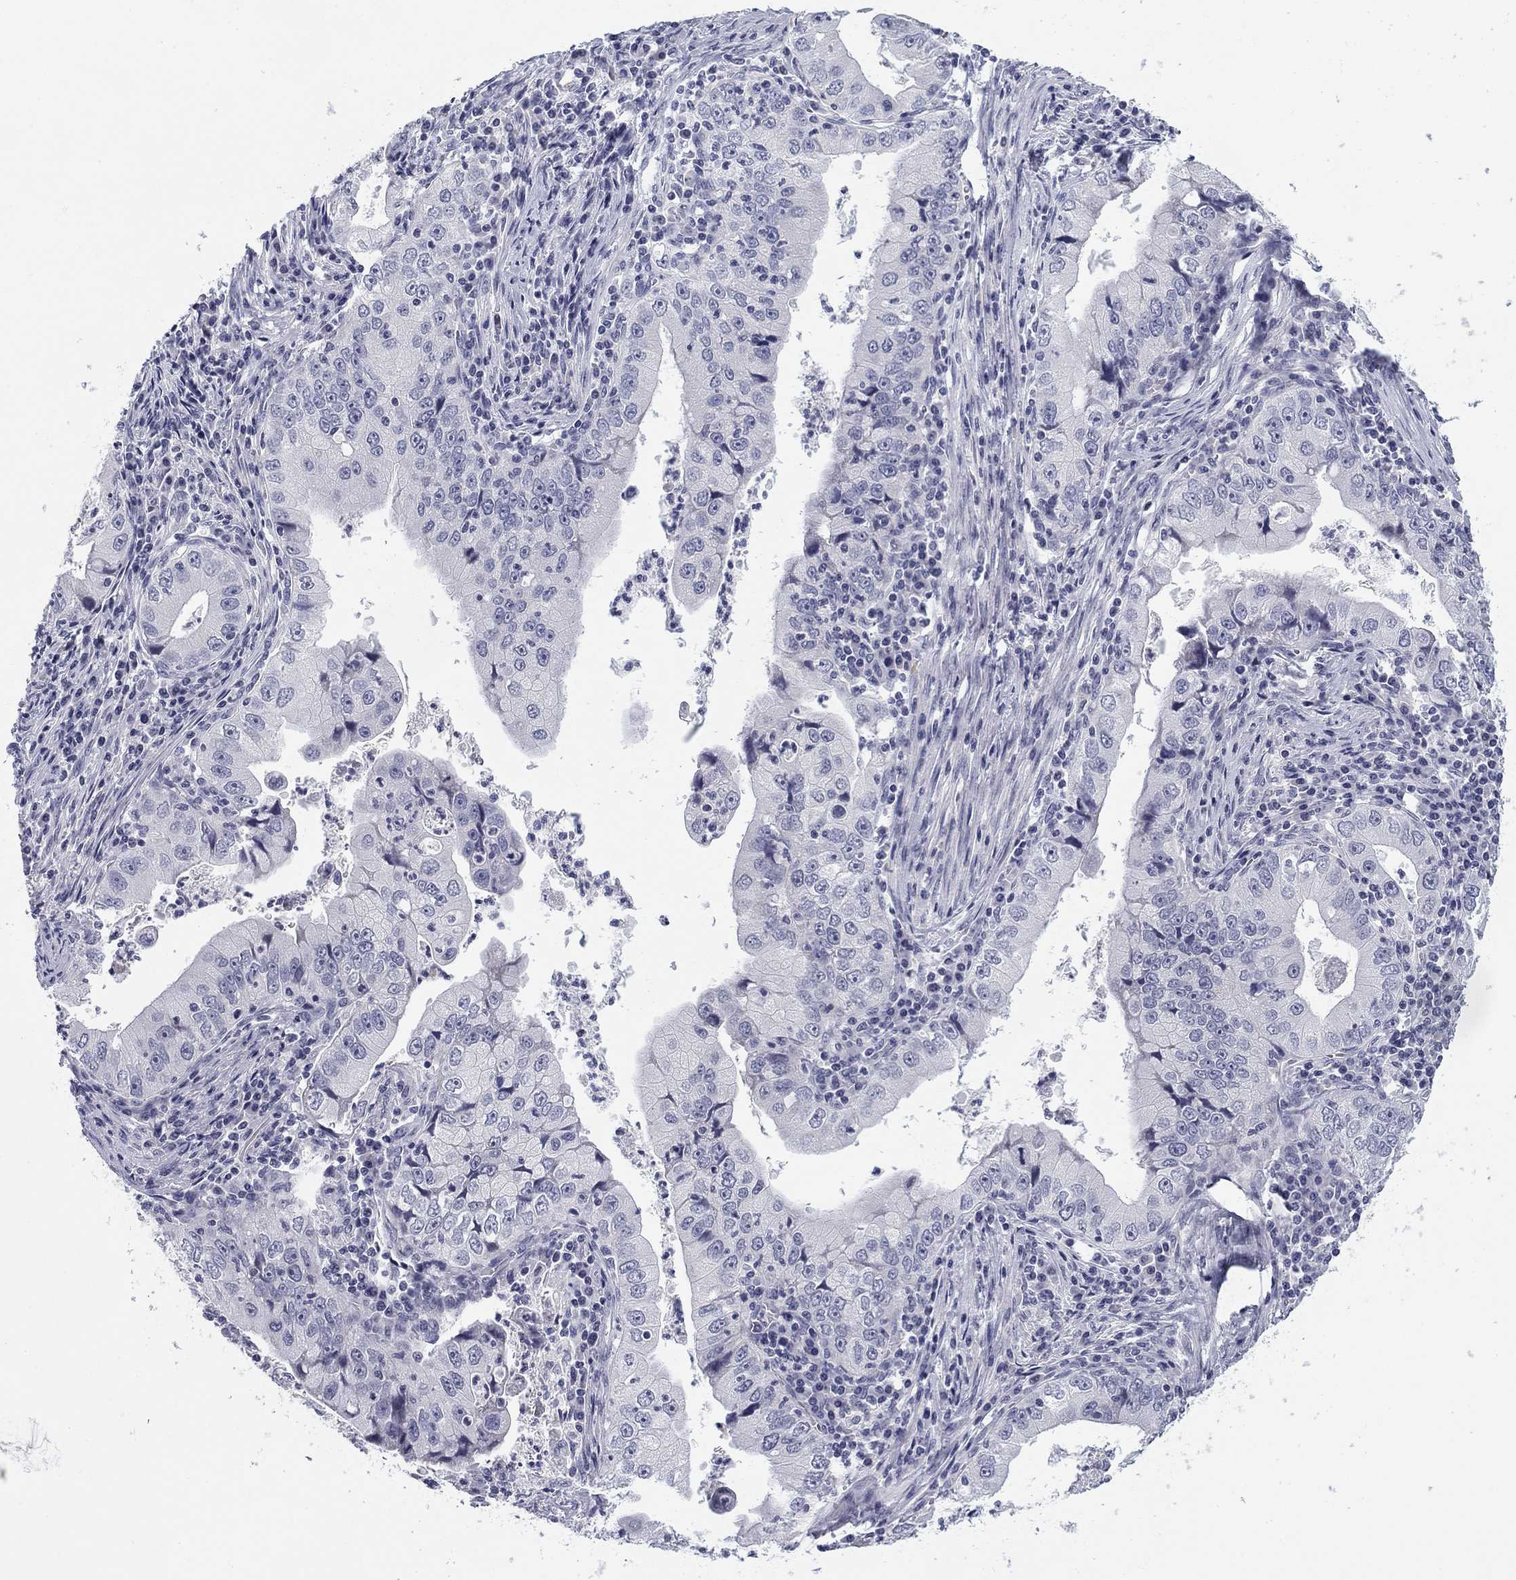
{"staining": {"intensity": "negative", "quantity": "none", "location": "none"}, "tissue": "stomach cancer", "cell_type": "Tumor cells", "image_type": "cancer", "snomed": [{"axis": "morphology", "description": "Adenocarcinoma, NOS"}, {"axis": "topography", "description": "Stomach"}], "caption": "DAB (3,3'-diaminobenzidine) immunohistochemical staining of human stomach adenocarcinoma shows no significant expression in tumor cells.", "gene": "PRPH", "patient": {"sex": "male", "age": 76}}